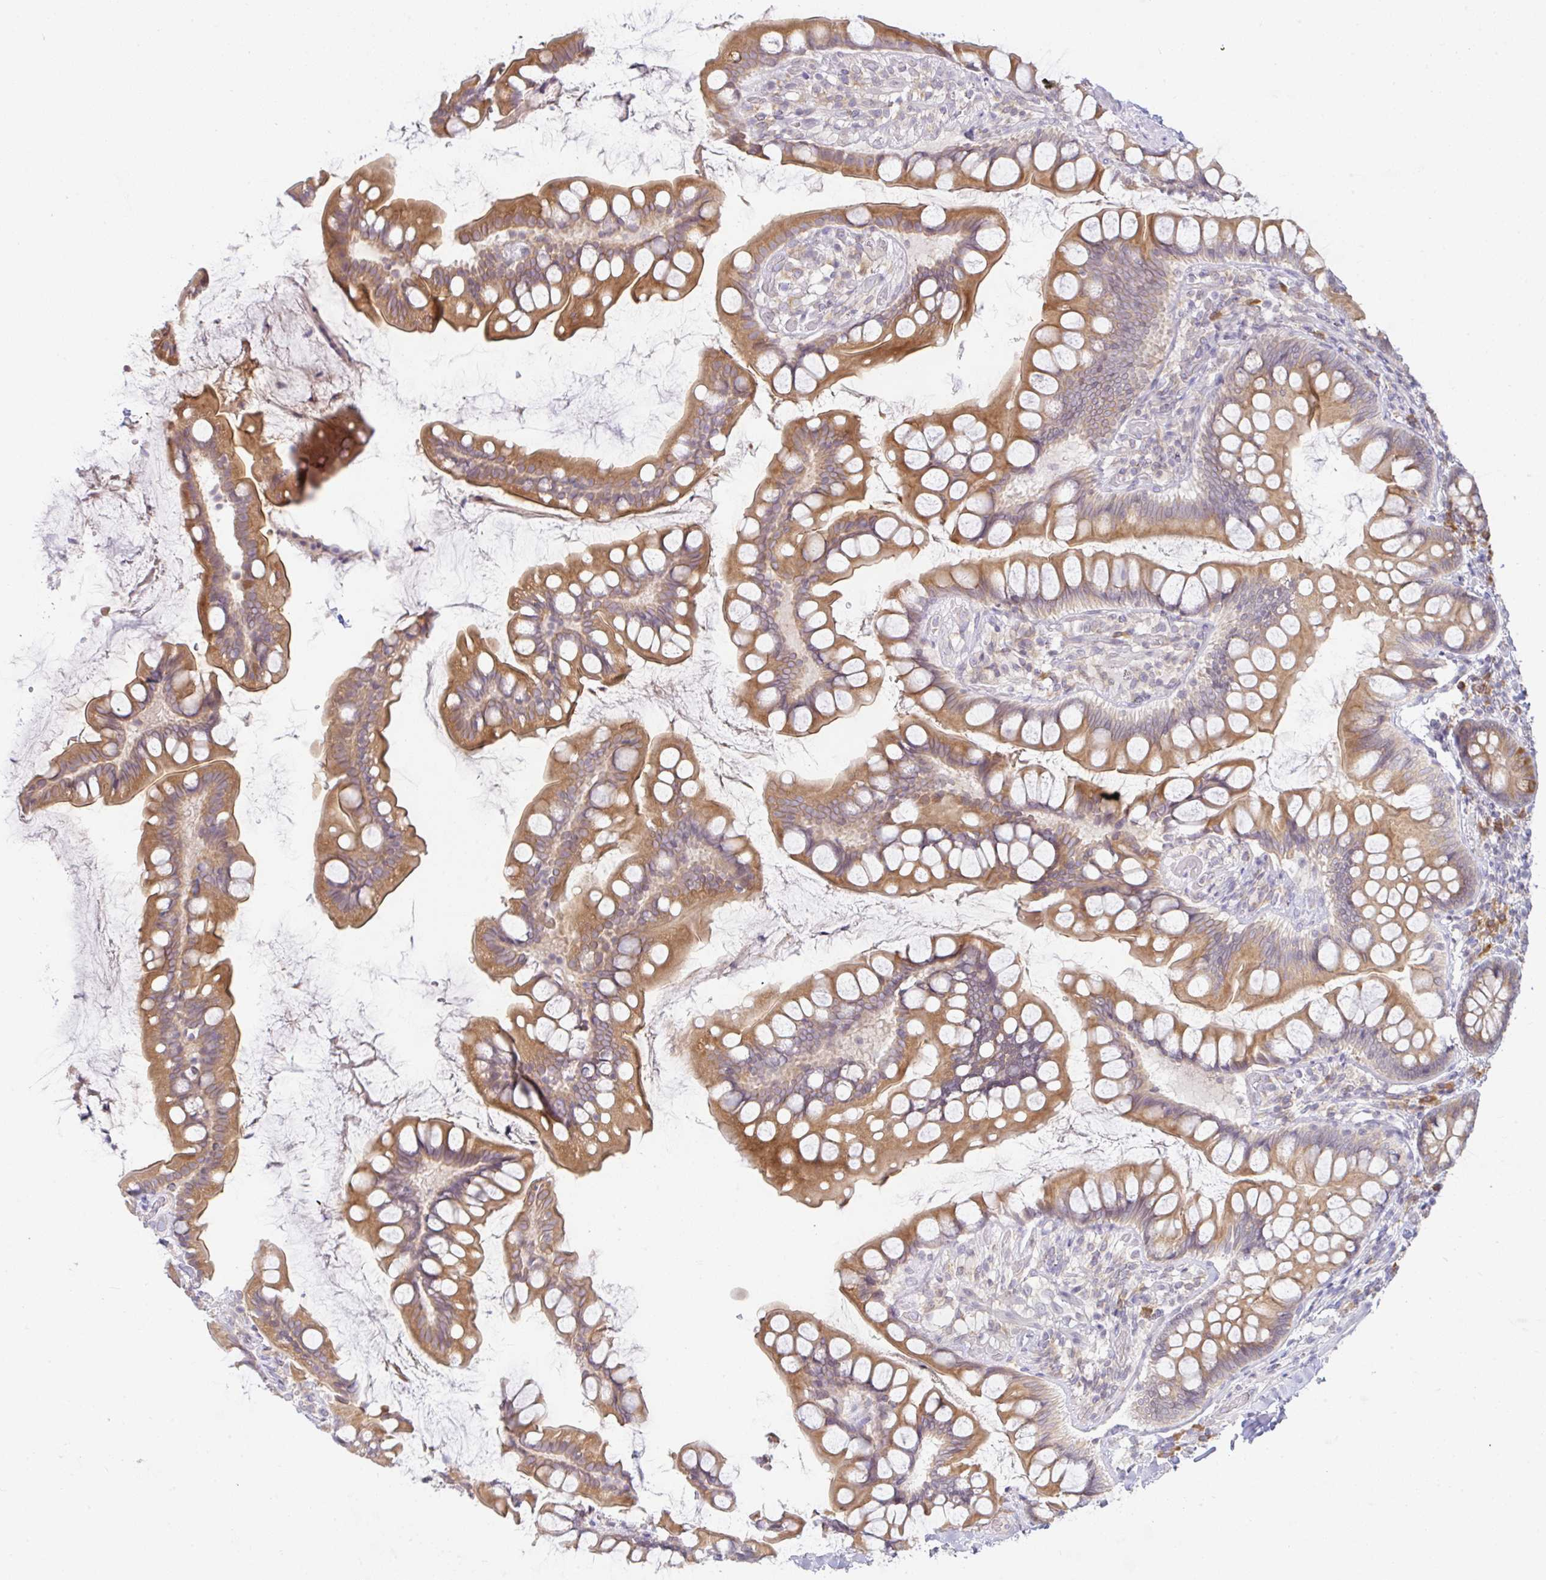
{"staining": {"intensity": "moderate", "quantity": ">75%", "location": "cytoplasmic/membranous"}, "tissue": "small intestine", "cell_type": "Glandular cells", "image_type": "normal", "snomed": [{"axis": "morphology", "description": "Normal tissue, NOS"}, {"axis": "topography", "description": "Small intestine"}], "caption": "This is an image of immunohistochemistry (IHC) staining of benign small intestine, which shows moderate staining in the cytoplasmic/membranous of glandular cells.", "gene": "DERL2", "patient": {"sex": "male", "age": 70}}